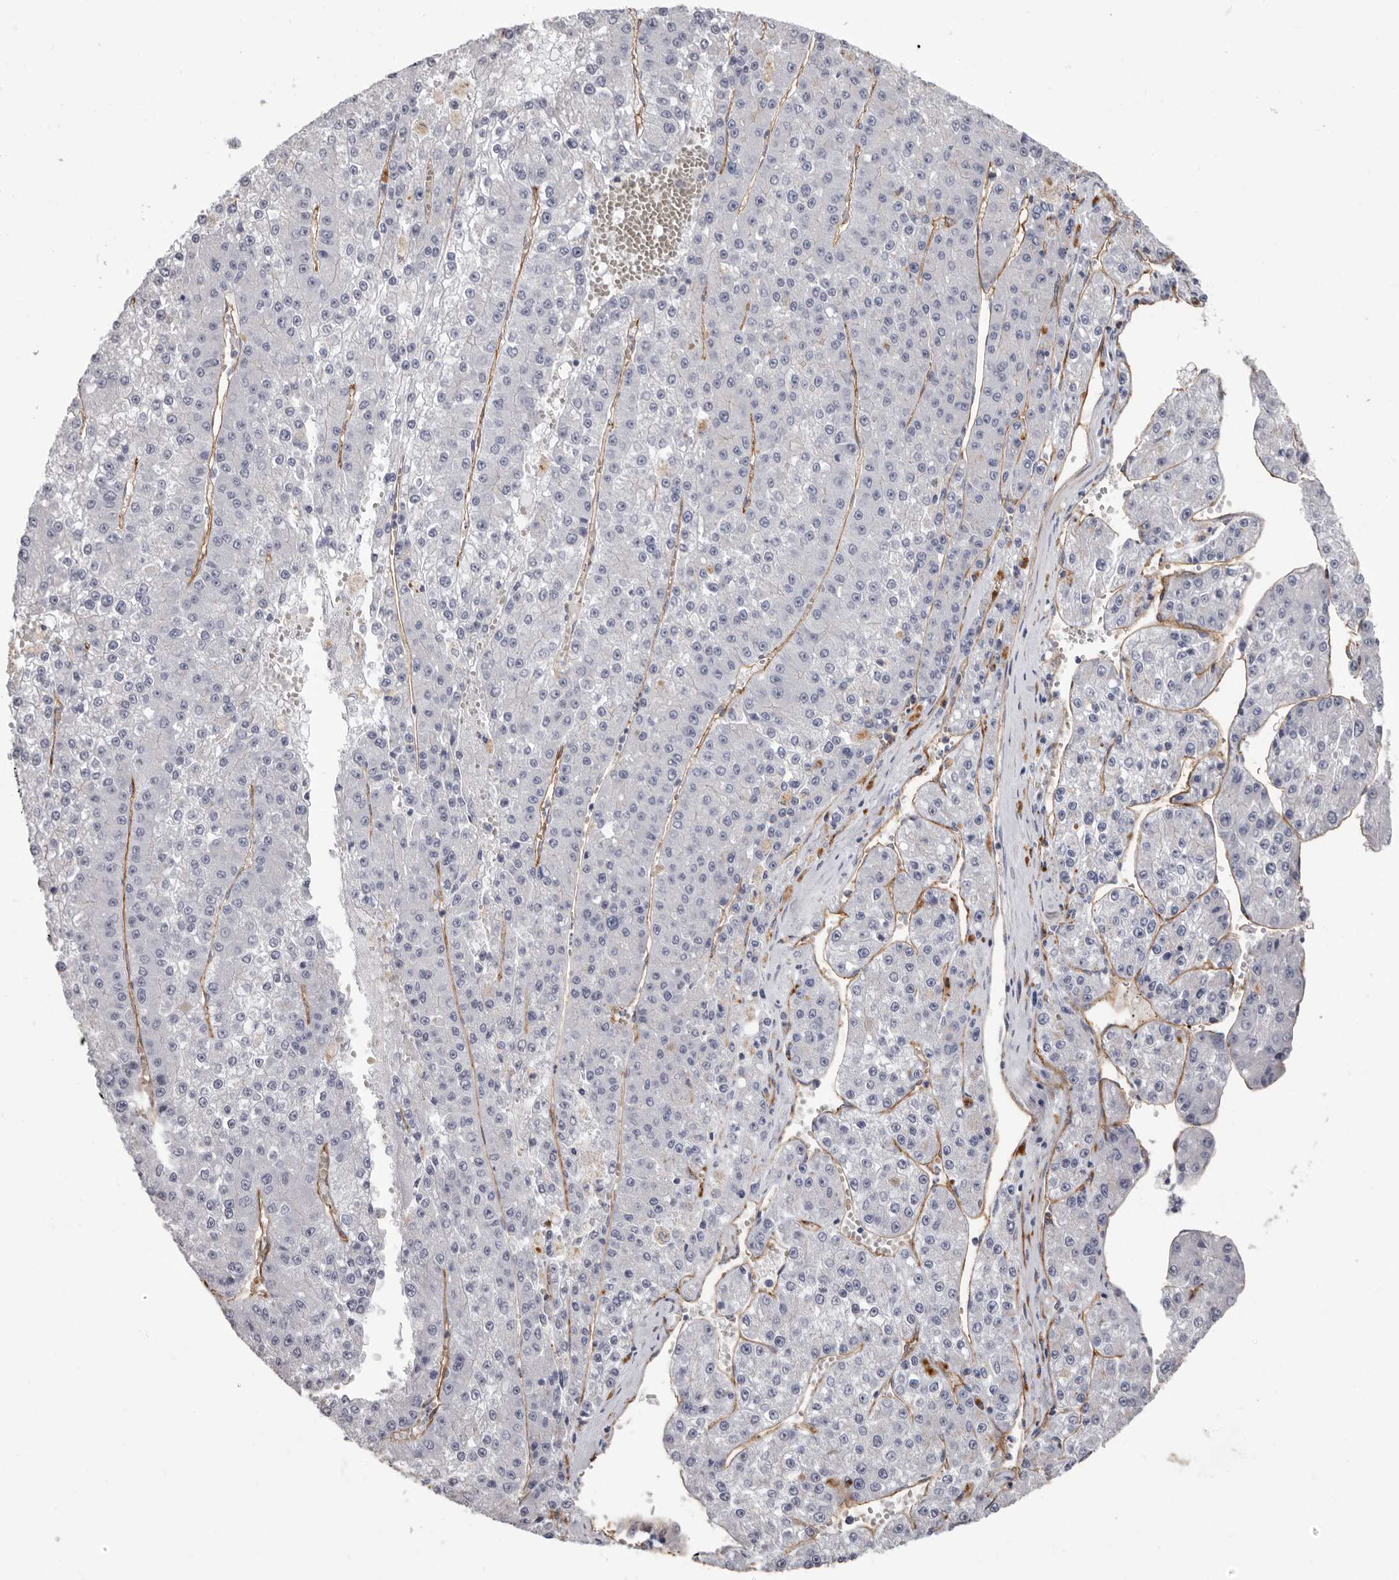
{"staining": {"intensity": "negative", "quantity": "none", "location": "none"}, "tissue": "liver cancer", "cell_type": "Tumor cells", "image_type": "cancer", "snomed": [{"axis": "morphology", "description": "Carcinoma, Hepatocellular, NOS"}, {"axis": "topography", "description": "Liver"}], "caption": "A photomicrograph of human hepatocellular carcinoma (liver) is negative for staining in tumor cells.", "gene": "ADGRL4", "patient": {"sex": "female", "age": 73}}